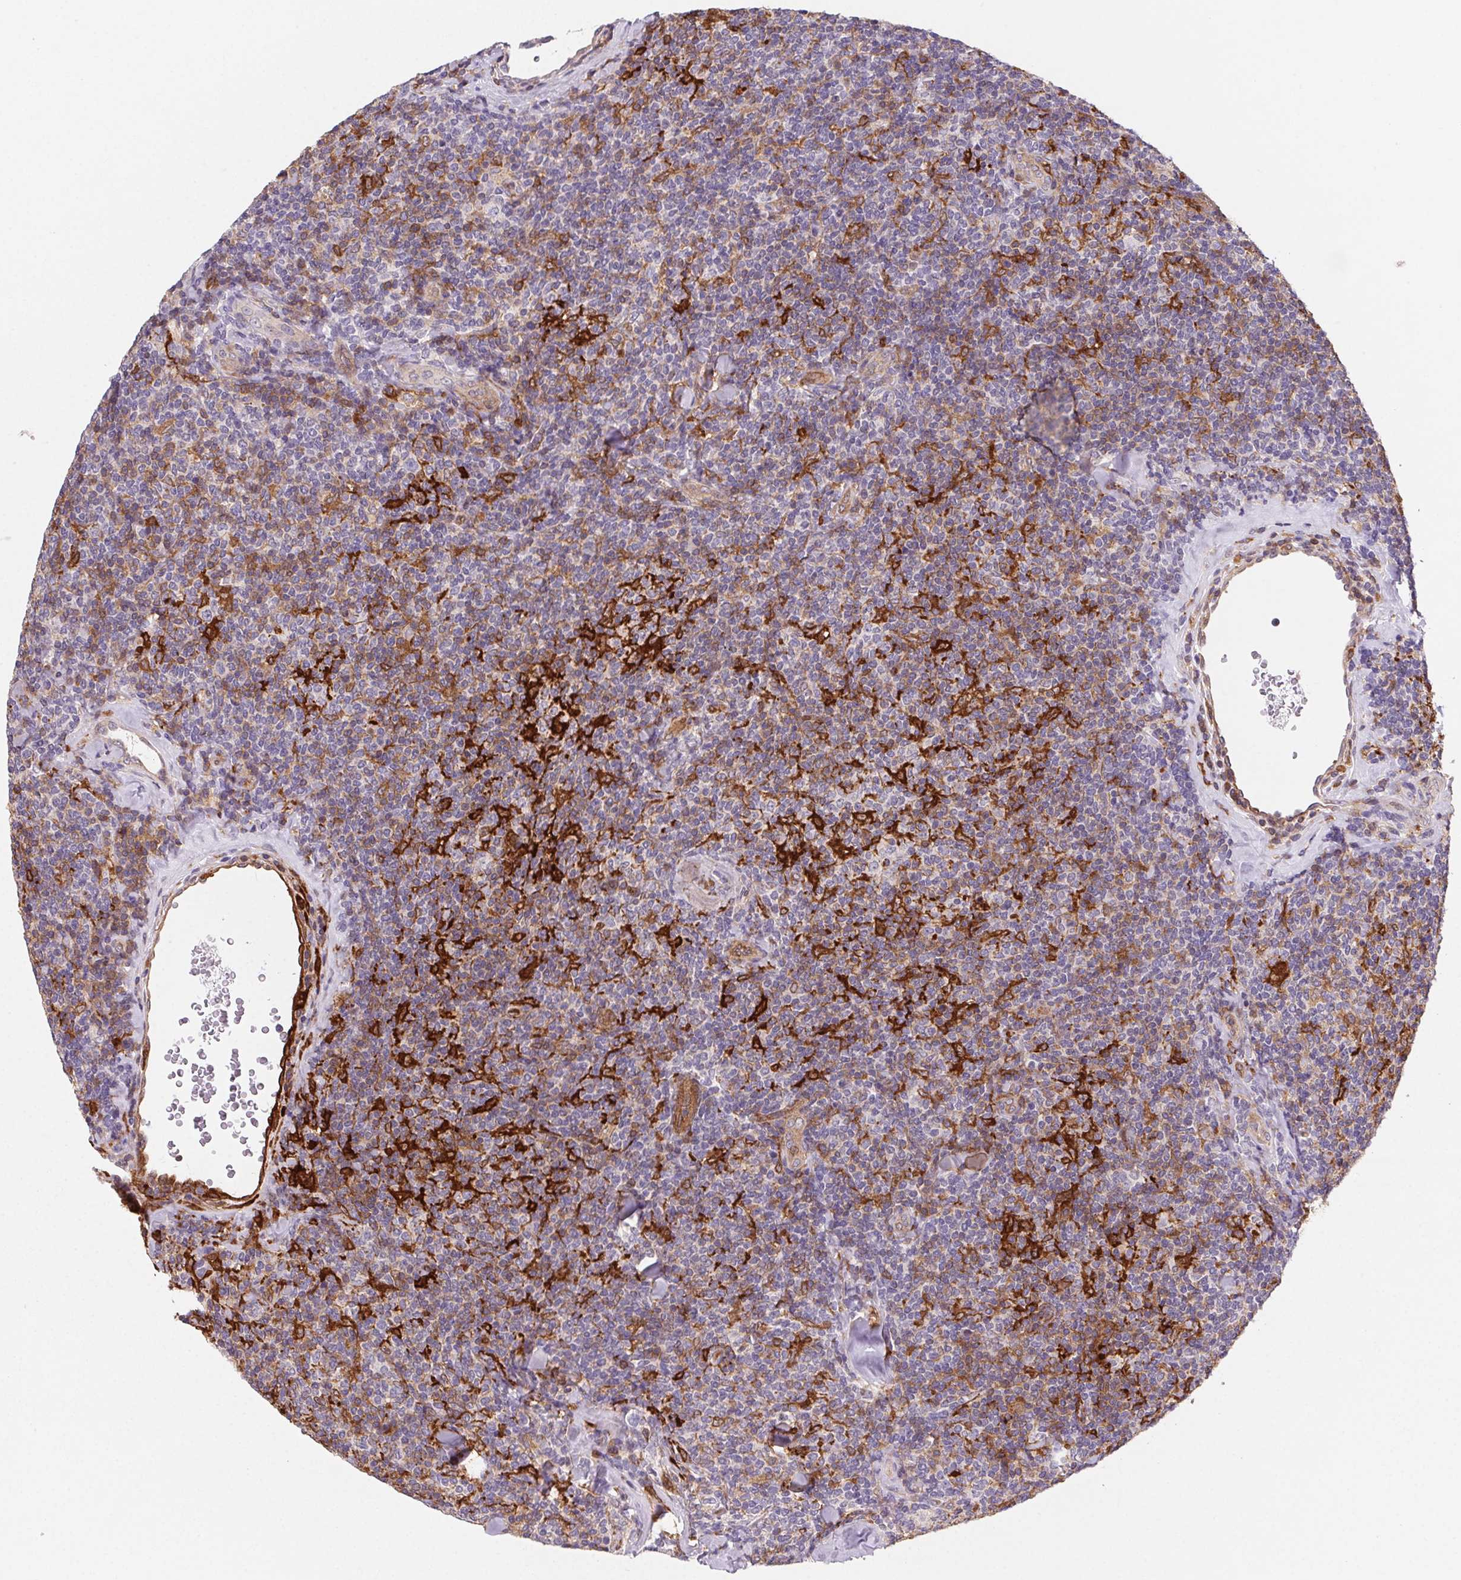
{"staining": {"intensity": "moderate", "quantity": "<25%", "location": "cytoplasmic/membranous"}, "tissue": "lymphoma", "cell_type": "Tumor cells", "image_type": "cancer", "snomed": [{"axis": "morphology", "description": "Malignant lymphoma, non-Hodgkin's type, Low grade"}, {"axis": "topography", "description": "Lymph node"}], "caption": "Protein expression analysis of low-grade malignant lymphoma, non-Hodgkin's type displays moderate cytoplasmic/membranous staining in about <25% of tumor cells.", "gene": "GBP1", "patient": {"sex": "female", "age": 56}}